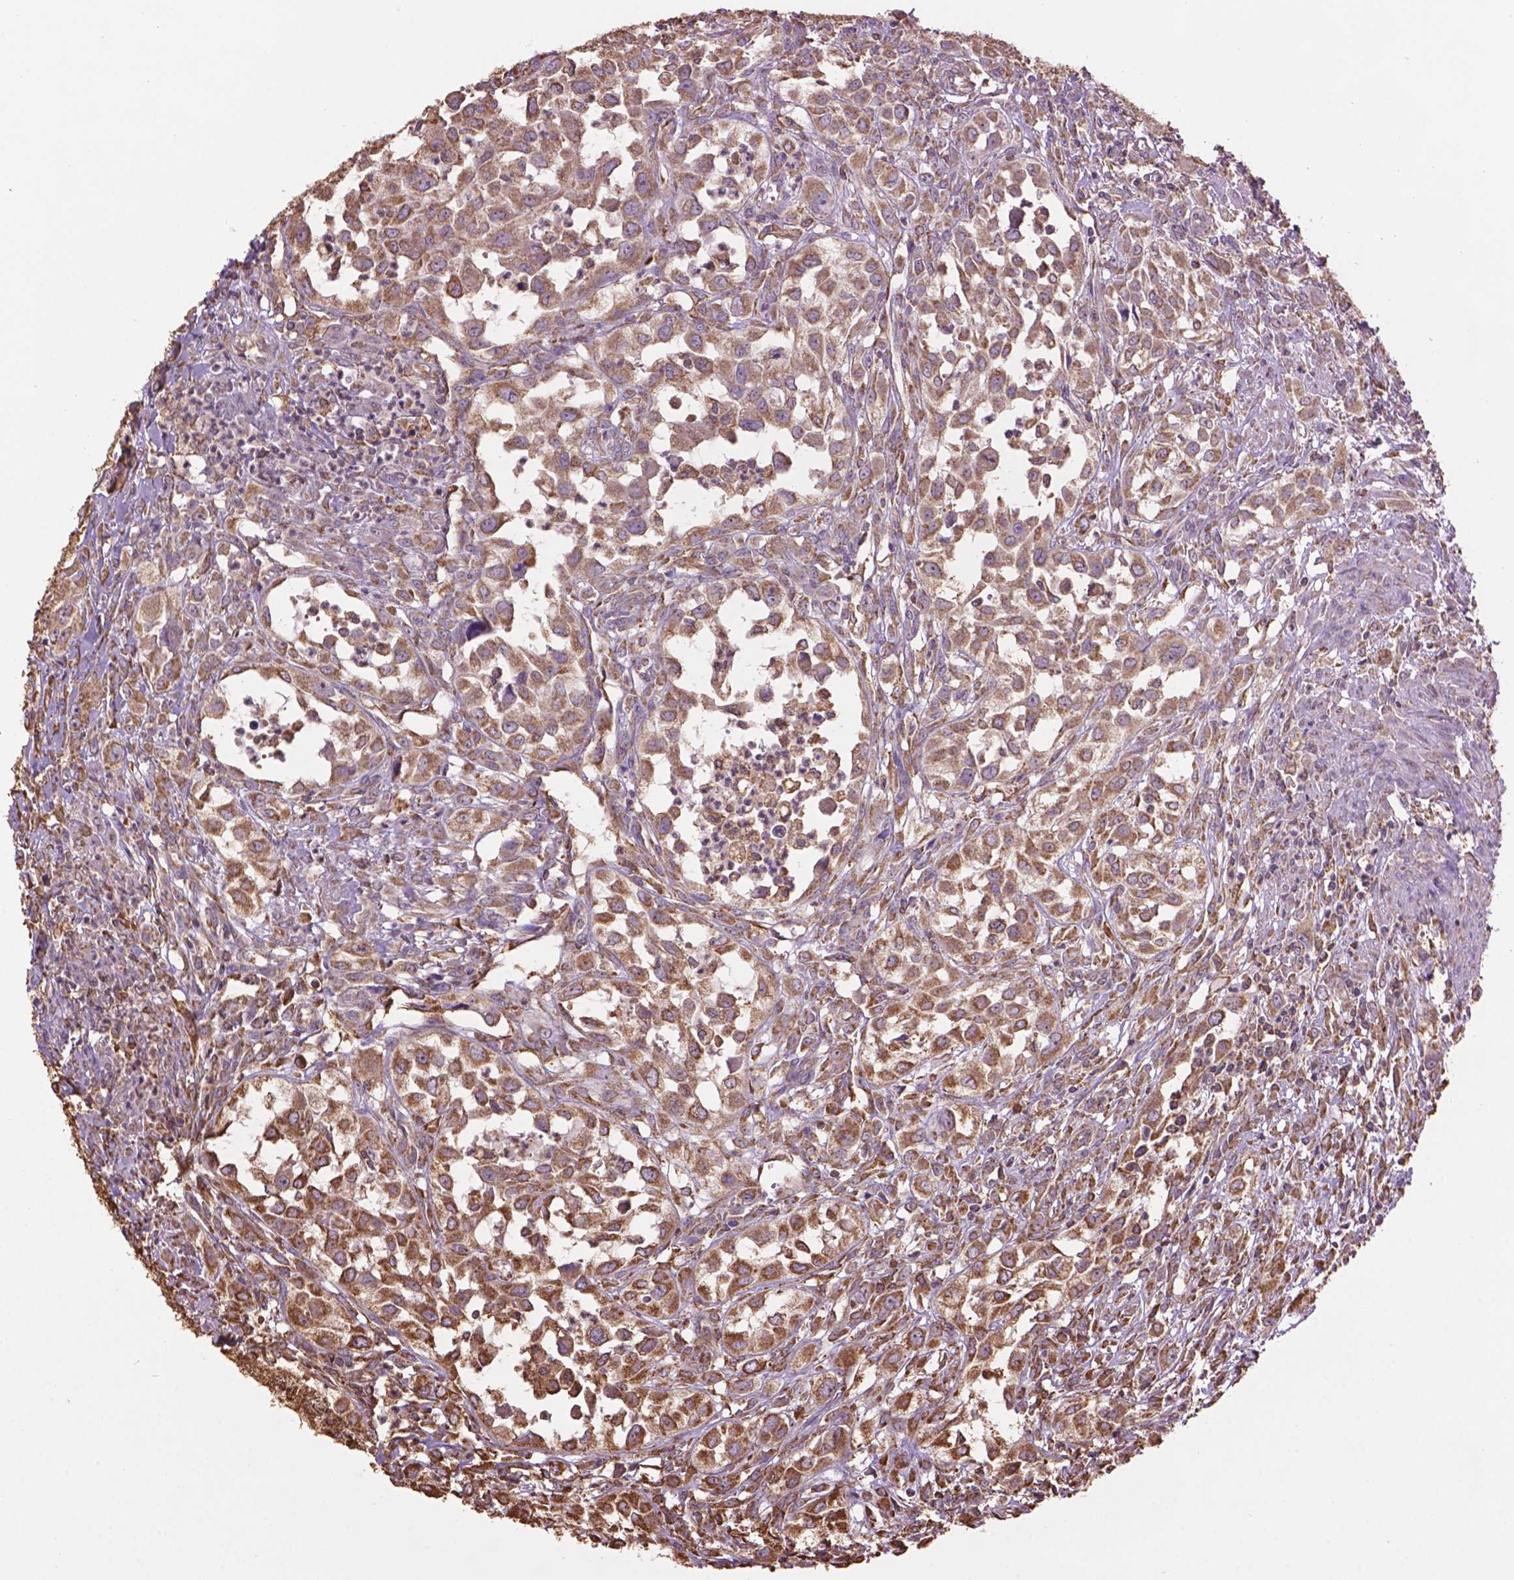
{"staining": {"intensity": "moderate", "quantity": ">75%", "location": "cytoplasmic/membranous"}, "tissue": "urothelial cancer", "cell_type": "Tumor cells", "image_type": "cancer", "snomed": [{"axis": "morphology", "description": "Urothelial carcinoma, High grade"}, {"axis": "topography", "description": "Urinary bladder"}], "caption": "Urothelial cancer tissue reveals moderate cytoplasmic/membranous positivity in approximately >75% of tumor cells, visualized by immunohistochemistry.", "gene": "PPP2R5E", "patient": {"sex": "male", "age": 67}}